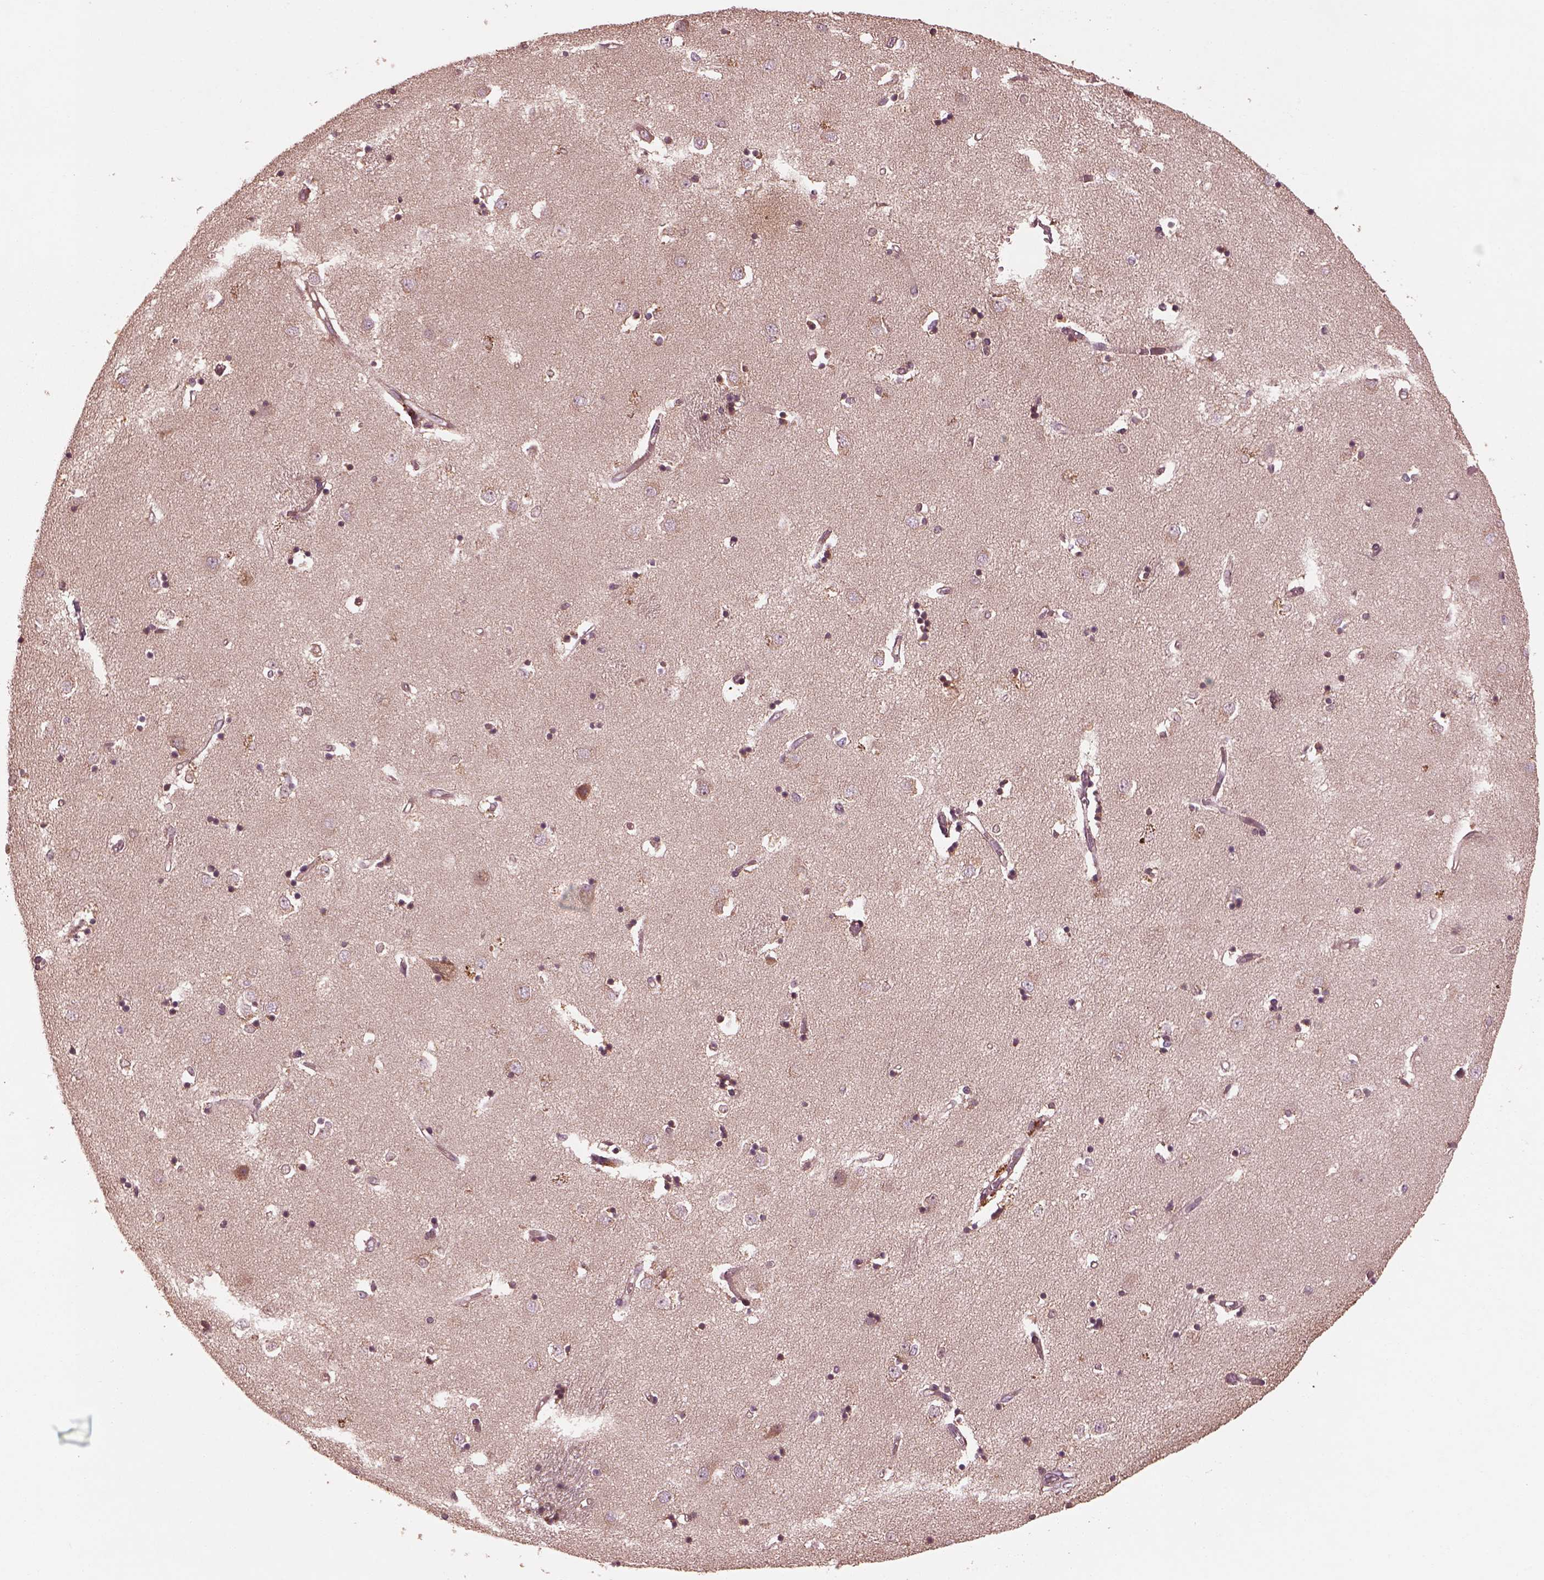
{"staining": {"intensity": "weak", "quantity": "<25%", "location": "cytoplasmic/membranous"}, "tissue": "caudate", "cell_type": "Glial cells", "image_type": "normal", "snomed": [{"axis": "morphology", "description": "Normal tissue, NOS"}, {"axis": "topography", "description": "Lateral ventricle wall"}], "caption": "Immunohistochemistry photomicrograph of unremarkable caudate: human caudate stained with DAB (3,3'-diaminobenzidine) reveals no significant protein positivity in glial cells. (DAB immunohistochemistry visualized using brightfield microscopy, high magnification).", "gene": "PIK3R2", "patient": {"sex": "male", "age": 54}}